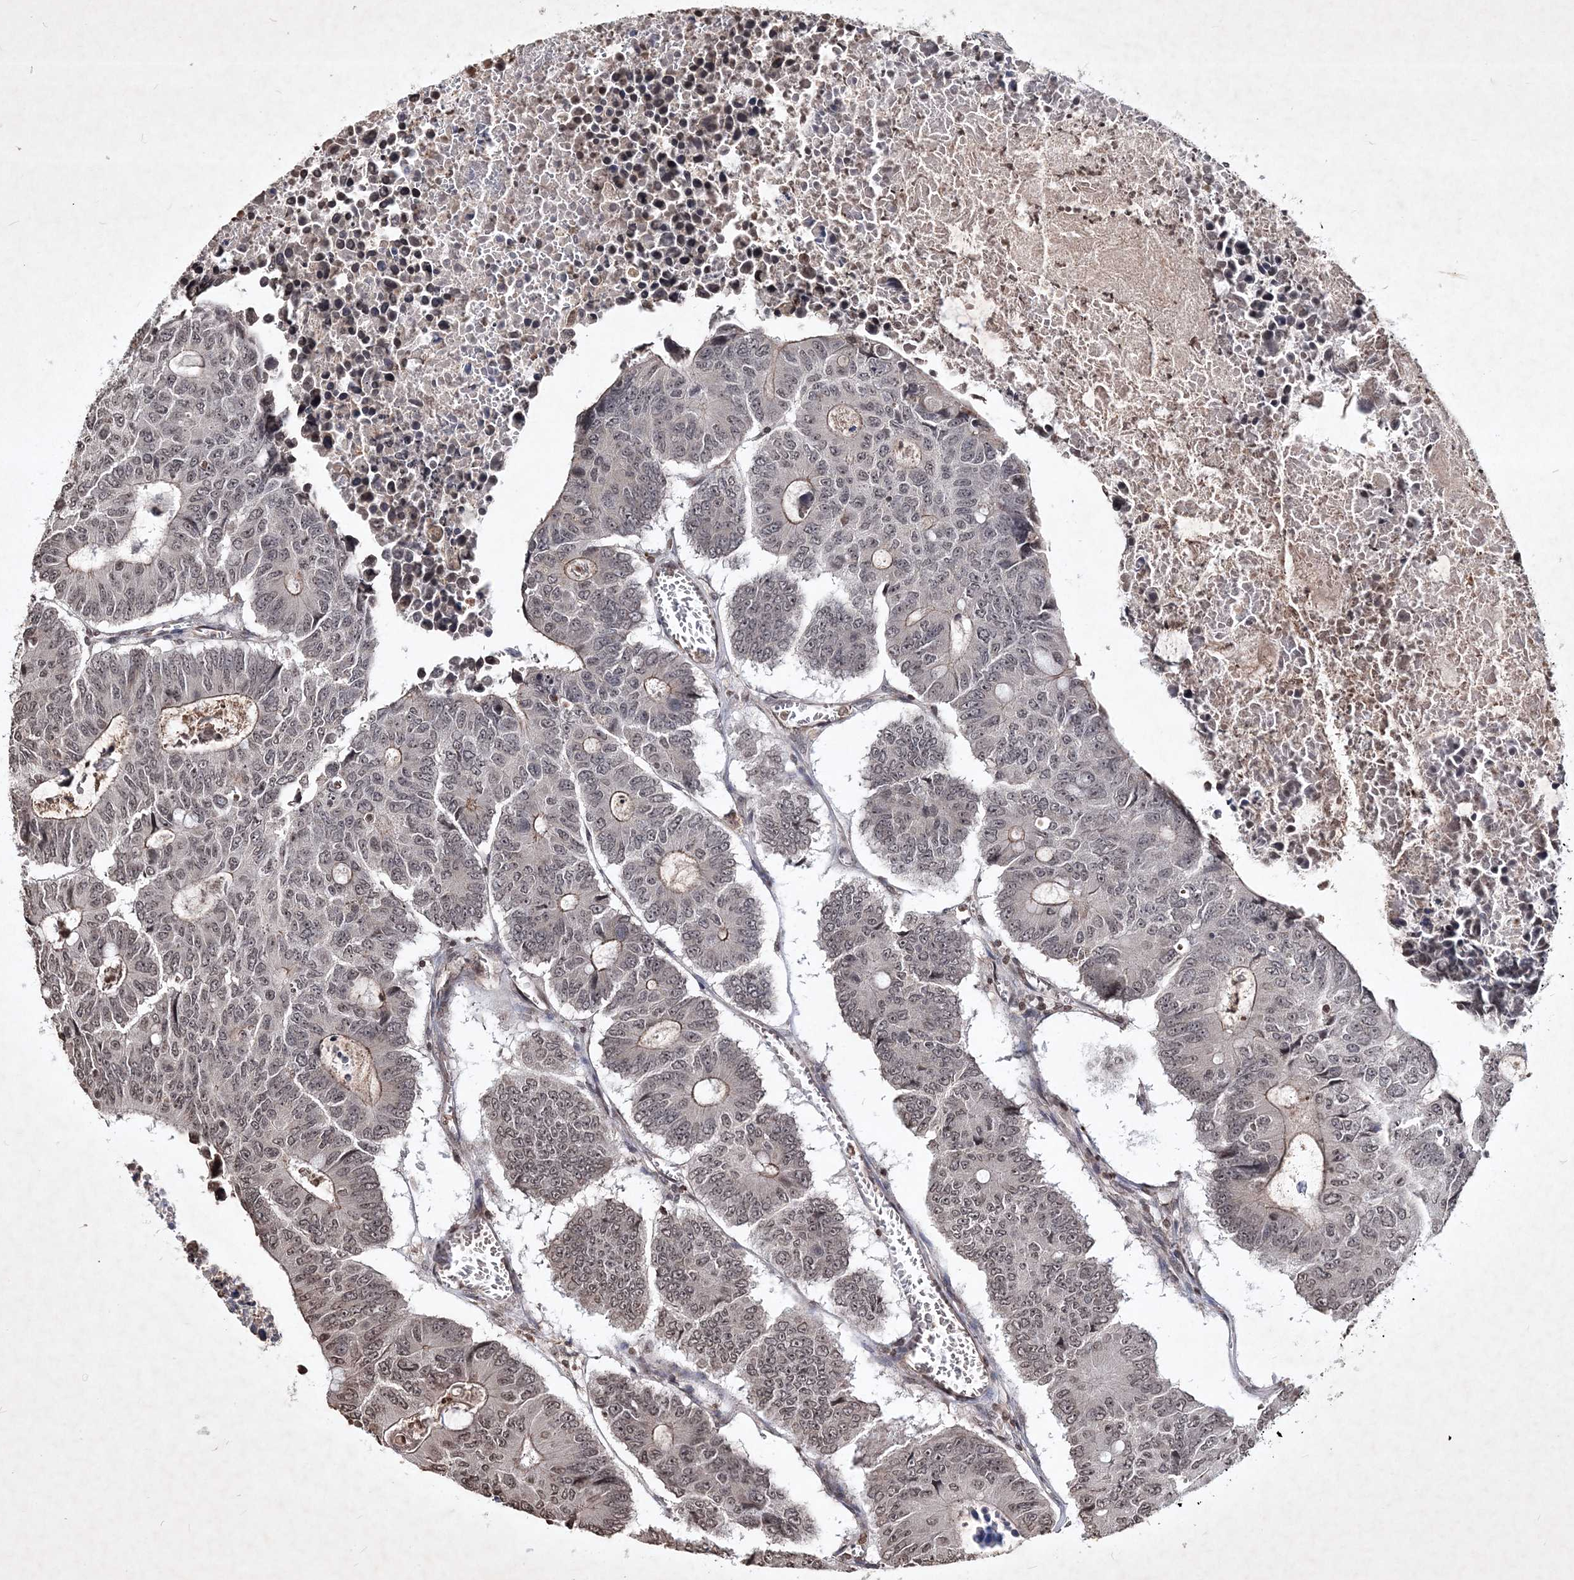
{"staining": {"intensity": "moderate", "quantity": "25%-75%", "location": "cytoplasmic/membranous,nuclear"}, "tissue": "colorectal cancer", "cell_type": "Tumor cells", "image_type": "cancer", "snomed": [{"axis": "morphology", "description": "Adenocarcinoma, NOS"}, {"axis": "topography", "description": "Colon"}], "caption": "This is an image of IHC staining of colorectal adenocarcinoma, which shows moderate expression in the cytoplasmic/membranous and nuclear of tumor cells.", "gene": "SOWAHB", "patient": {"sex": "male", "age": 87}}